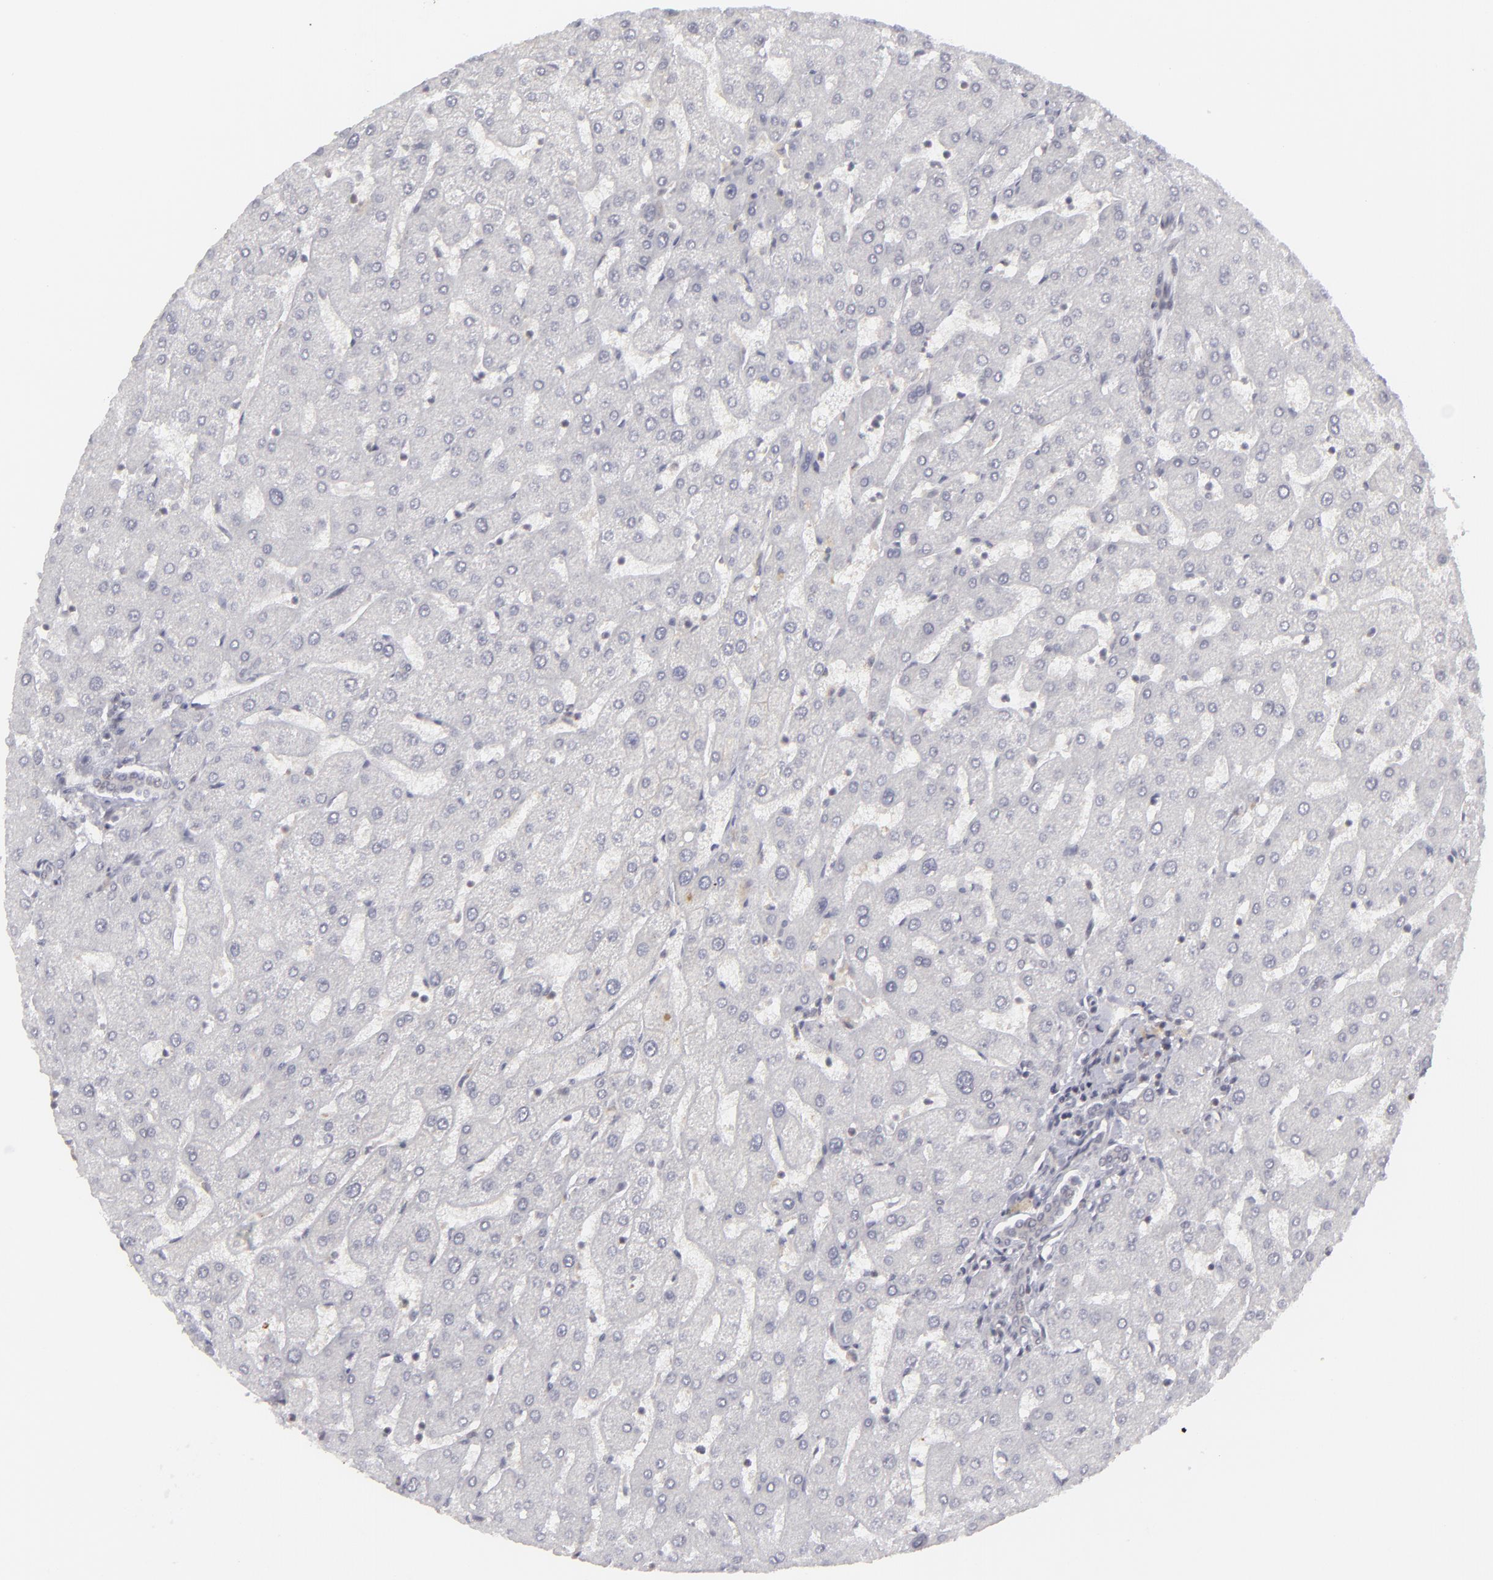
{"staining": {"intensity": "negative", "quantity": "none", "location": "none"}, "tissue": "liver", "cell_type": "Cholangiocytes", "image_type": "normal", "snomed": [{"axis": "morphology", "description": "Normal tissue, NOS"}, {"axis": "topography", "description": "Liver"}], "caption": "This is an immunohistochemistry micrograph of benign liver. There is no expression in cholangiocytes.", "gene": "CLDN2", "patient": {"sex": "male", "age": 67}}